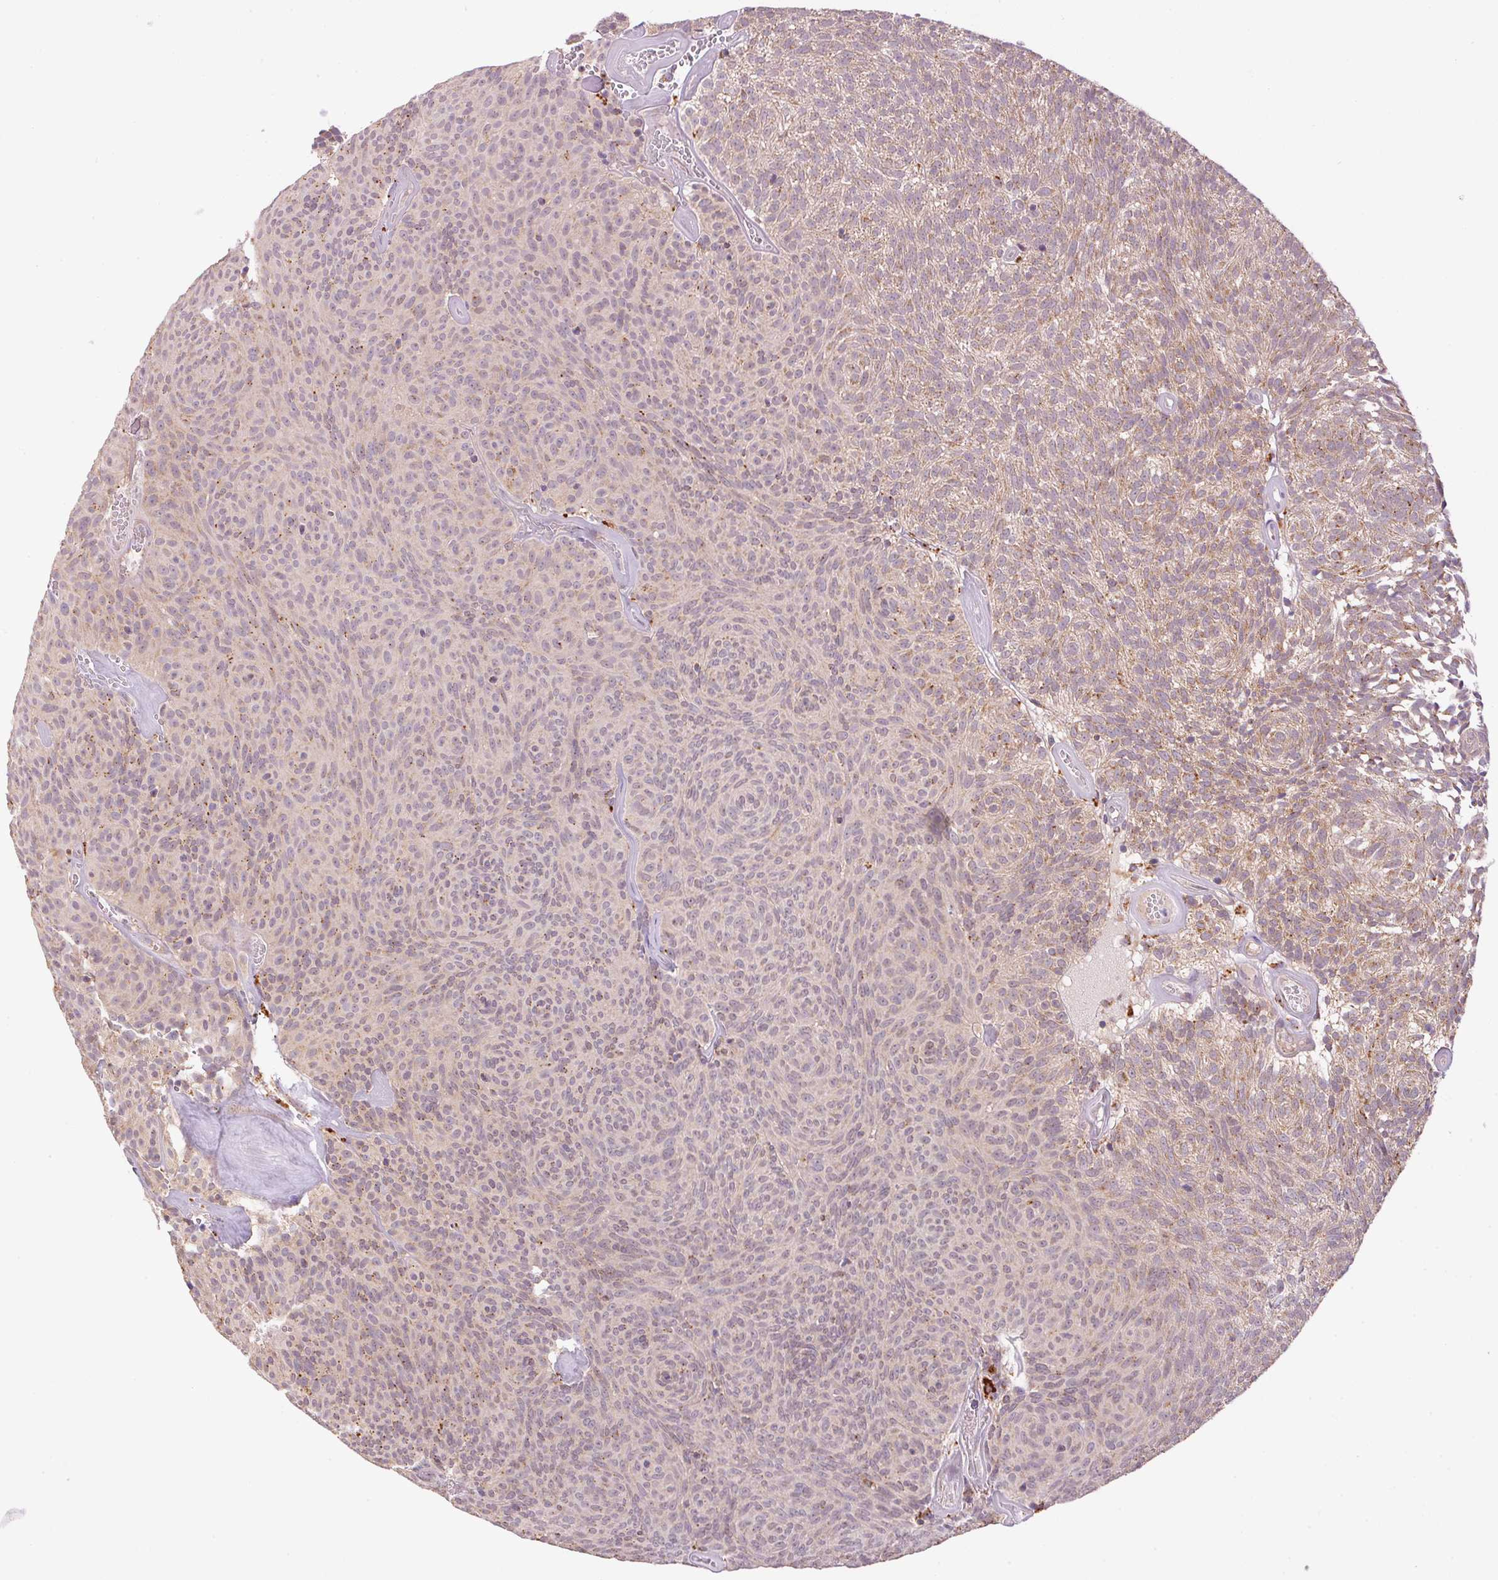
{"staining": {"intensity": "weak", "quantity": ">75%", "location": "cytoplasmic/membranous"}, "tissue": "urothelial cancer", "cell_type": "Tumor cells", "image_type": "cancer", "snomed": [{"axis": "morphology", "description": "Urothelial carcinoma, Low grade"}, {"axis": "topography", "description": "Urinary bladder"}], "caption": "A brown stain highlights weak cytoplasmic/membranous expression of a protein in human low-grade urothelial carcinoma tumor cells.", "gene": "ADH5", "patient": {"sex": "male", "age": 77}}